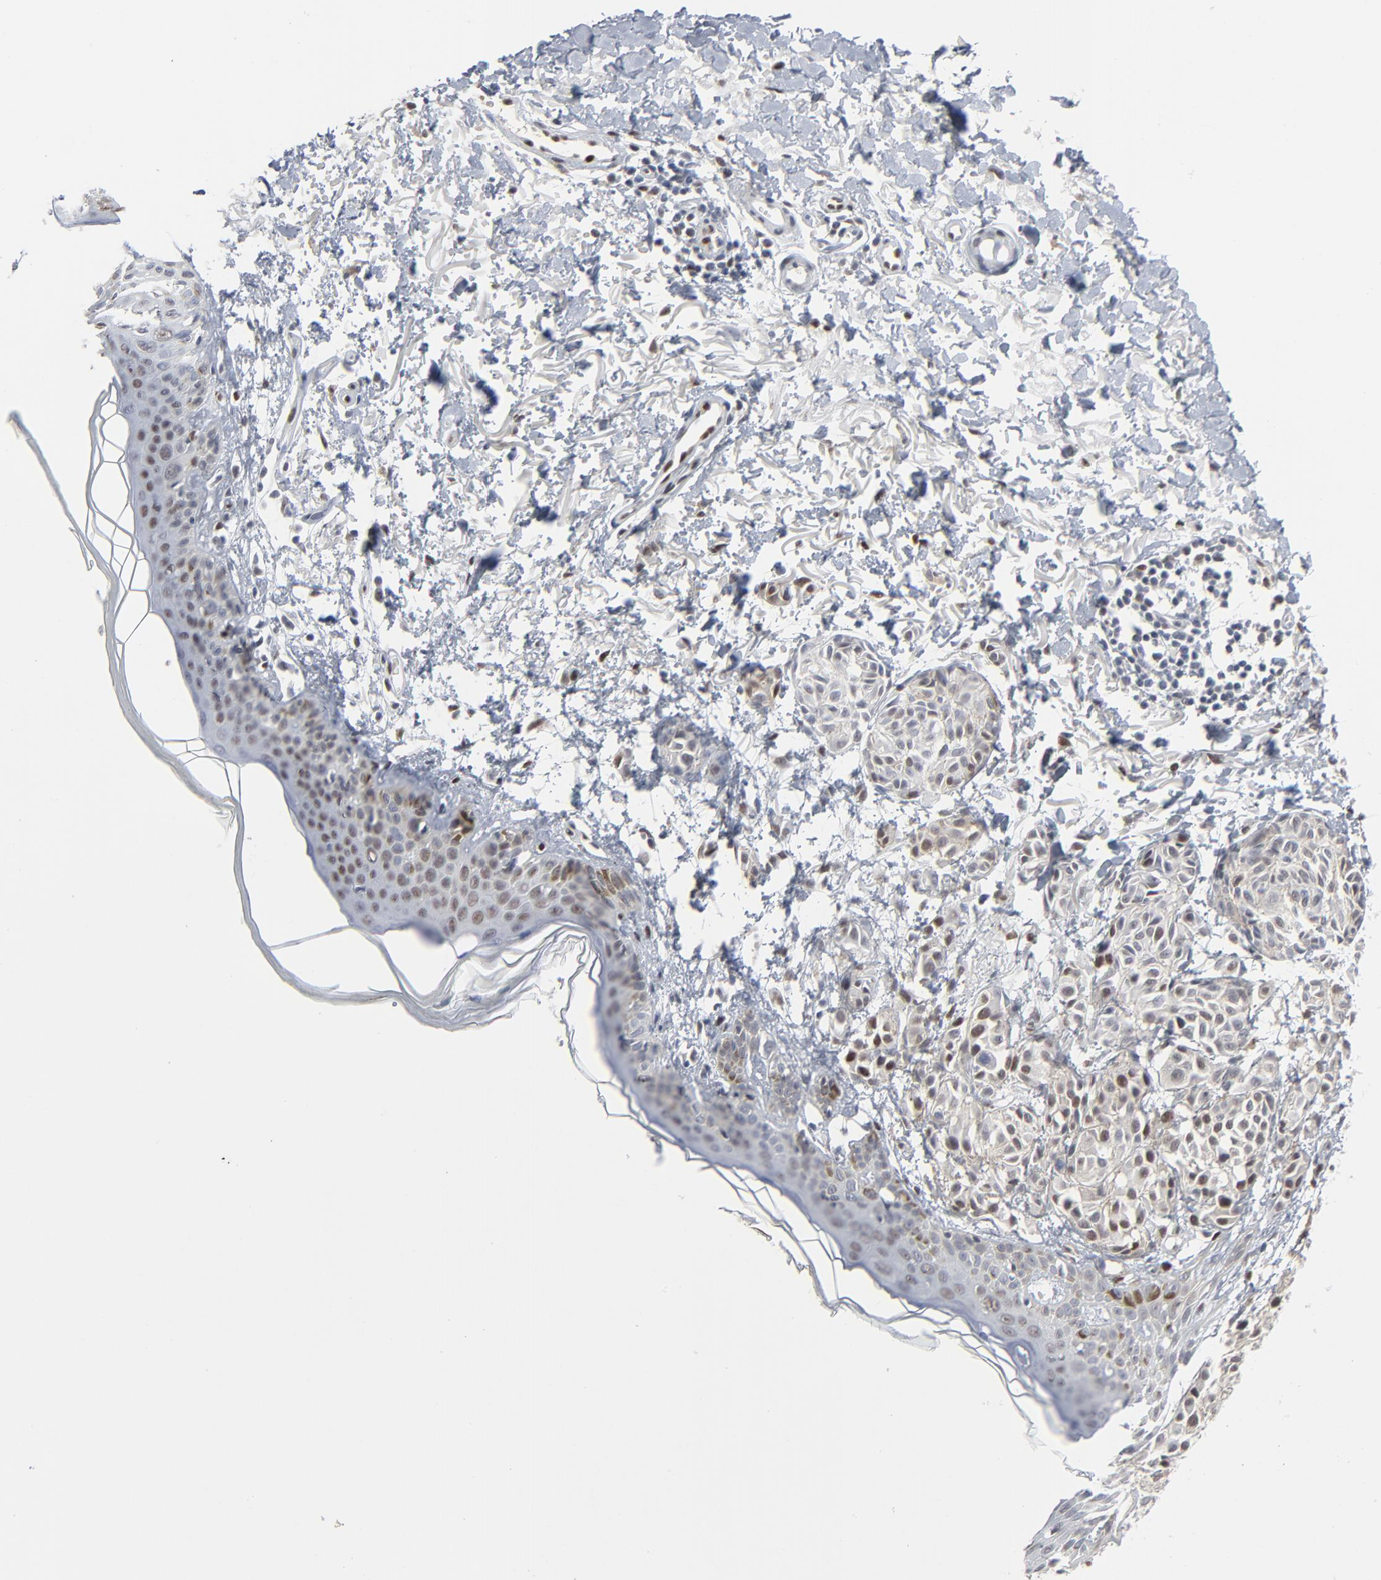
{"staining": {"intensity": "negative", "quantity": "none", "location": "none"}, "tissue": "melanoma", "cell_type": "Tumor cells", "image_type": "cancer", "snomed": [{"axis": "morphology", "description": "Malignant melanoma, NOS"}, {"axis": "topography", "description": "Skin"}], "caption": "An immunohistochemistry (IHC) histopathology image of melanoma is shown. There is no staining in tumor cells of melanoma.", "gene": "ATF7", "patient": {"sex": "male", "age": 76}}